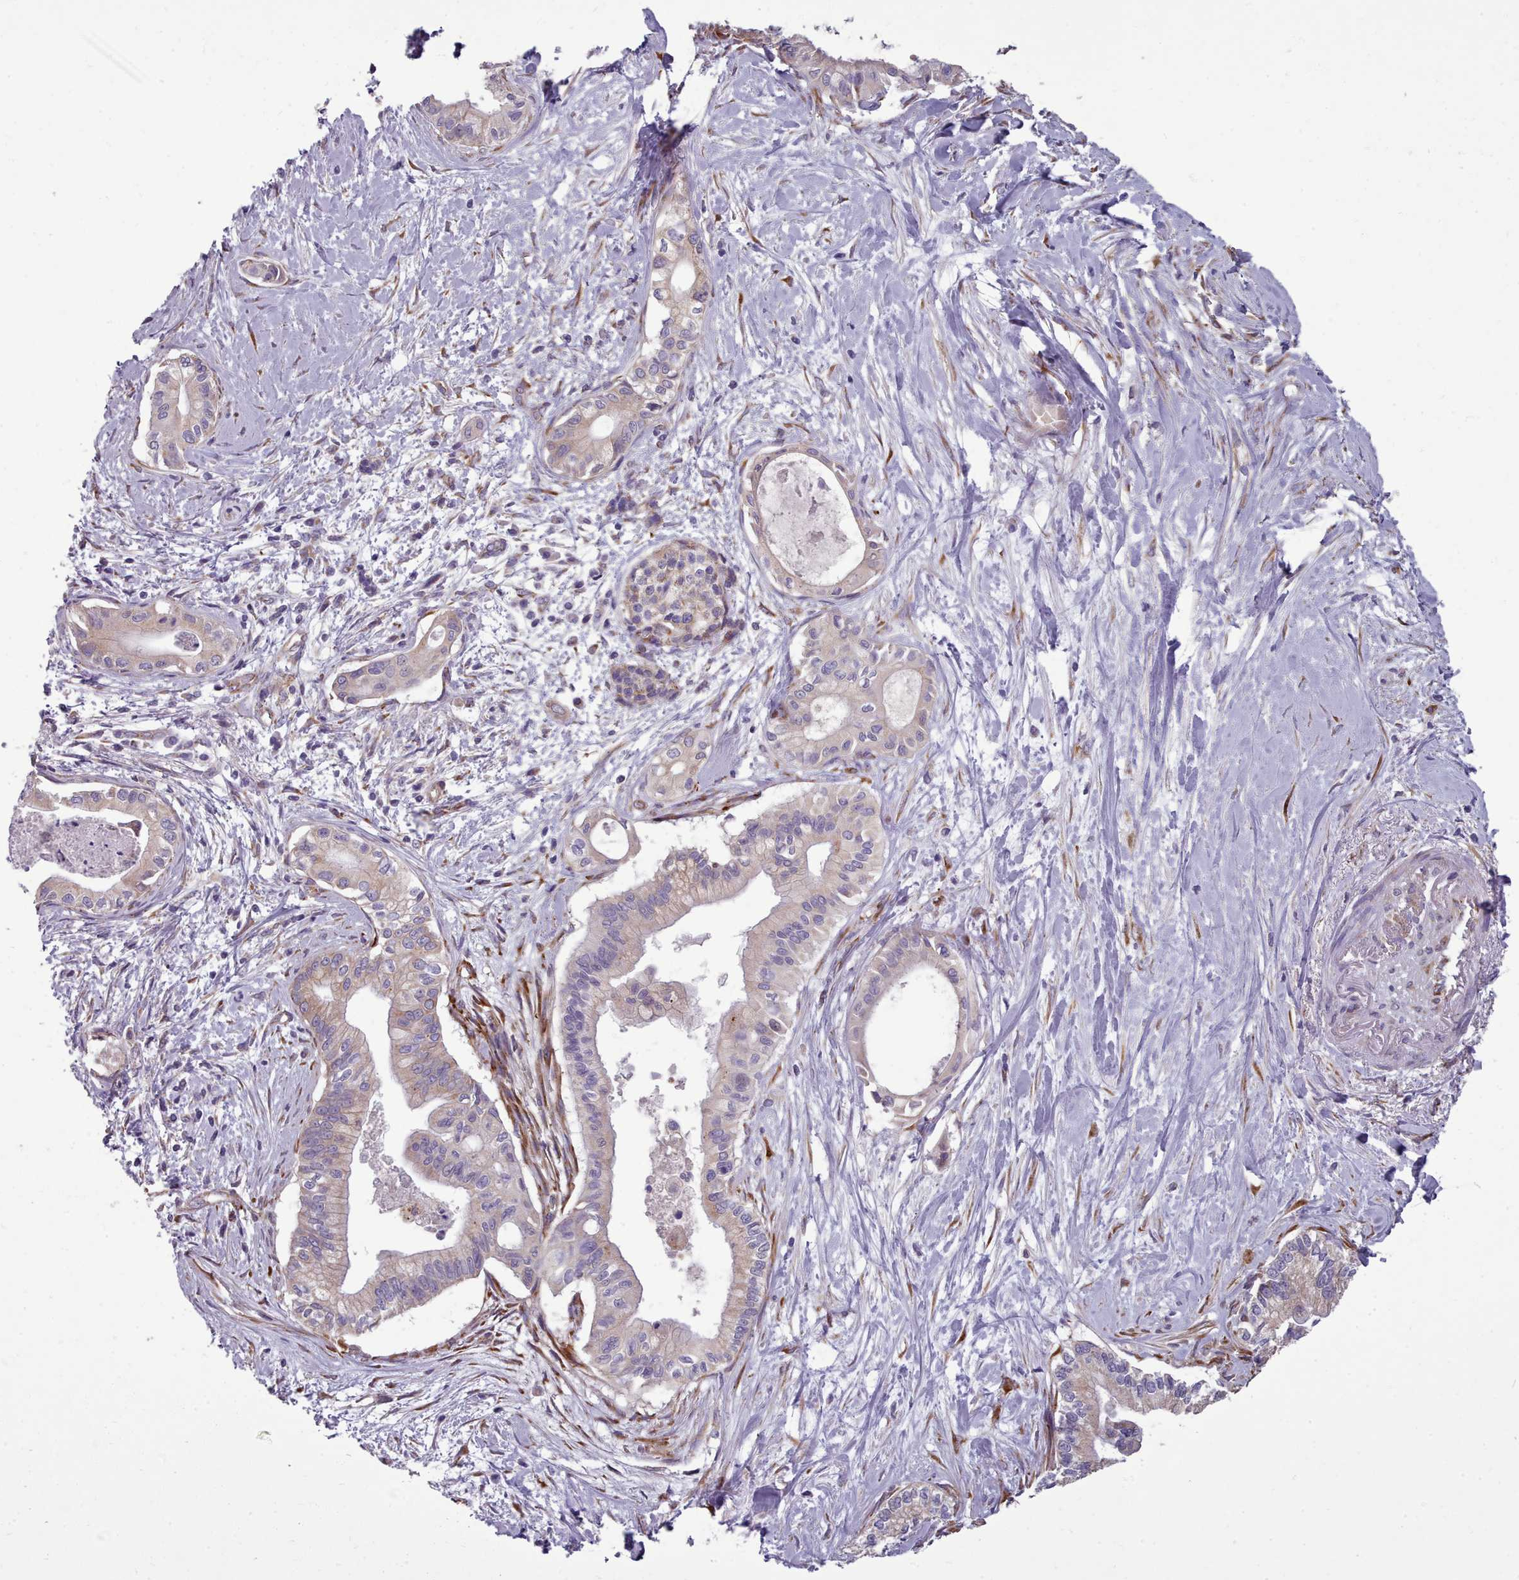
{"staining": {"intensity": "negative", "quantity": "none", "location": "none"}, "tissue": "pancreatic cancer", "cell_type": "Tumor cells", "image_type": "cancer", "snomed": [{"axis": "morphology", "description": "Adenocarcinoma, NOS"}, {"axis": "topography", "description": "Pancreas"}], "caption": "Histopathology image shows no significant protein expression in tumor cells of pancreatic cancer.", "gene": "FKBP10", "patient": {"sex": "male", "age": 78}}